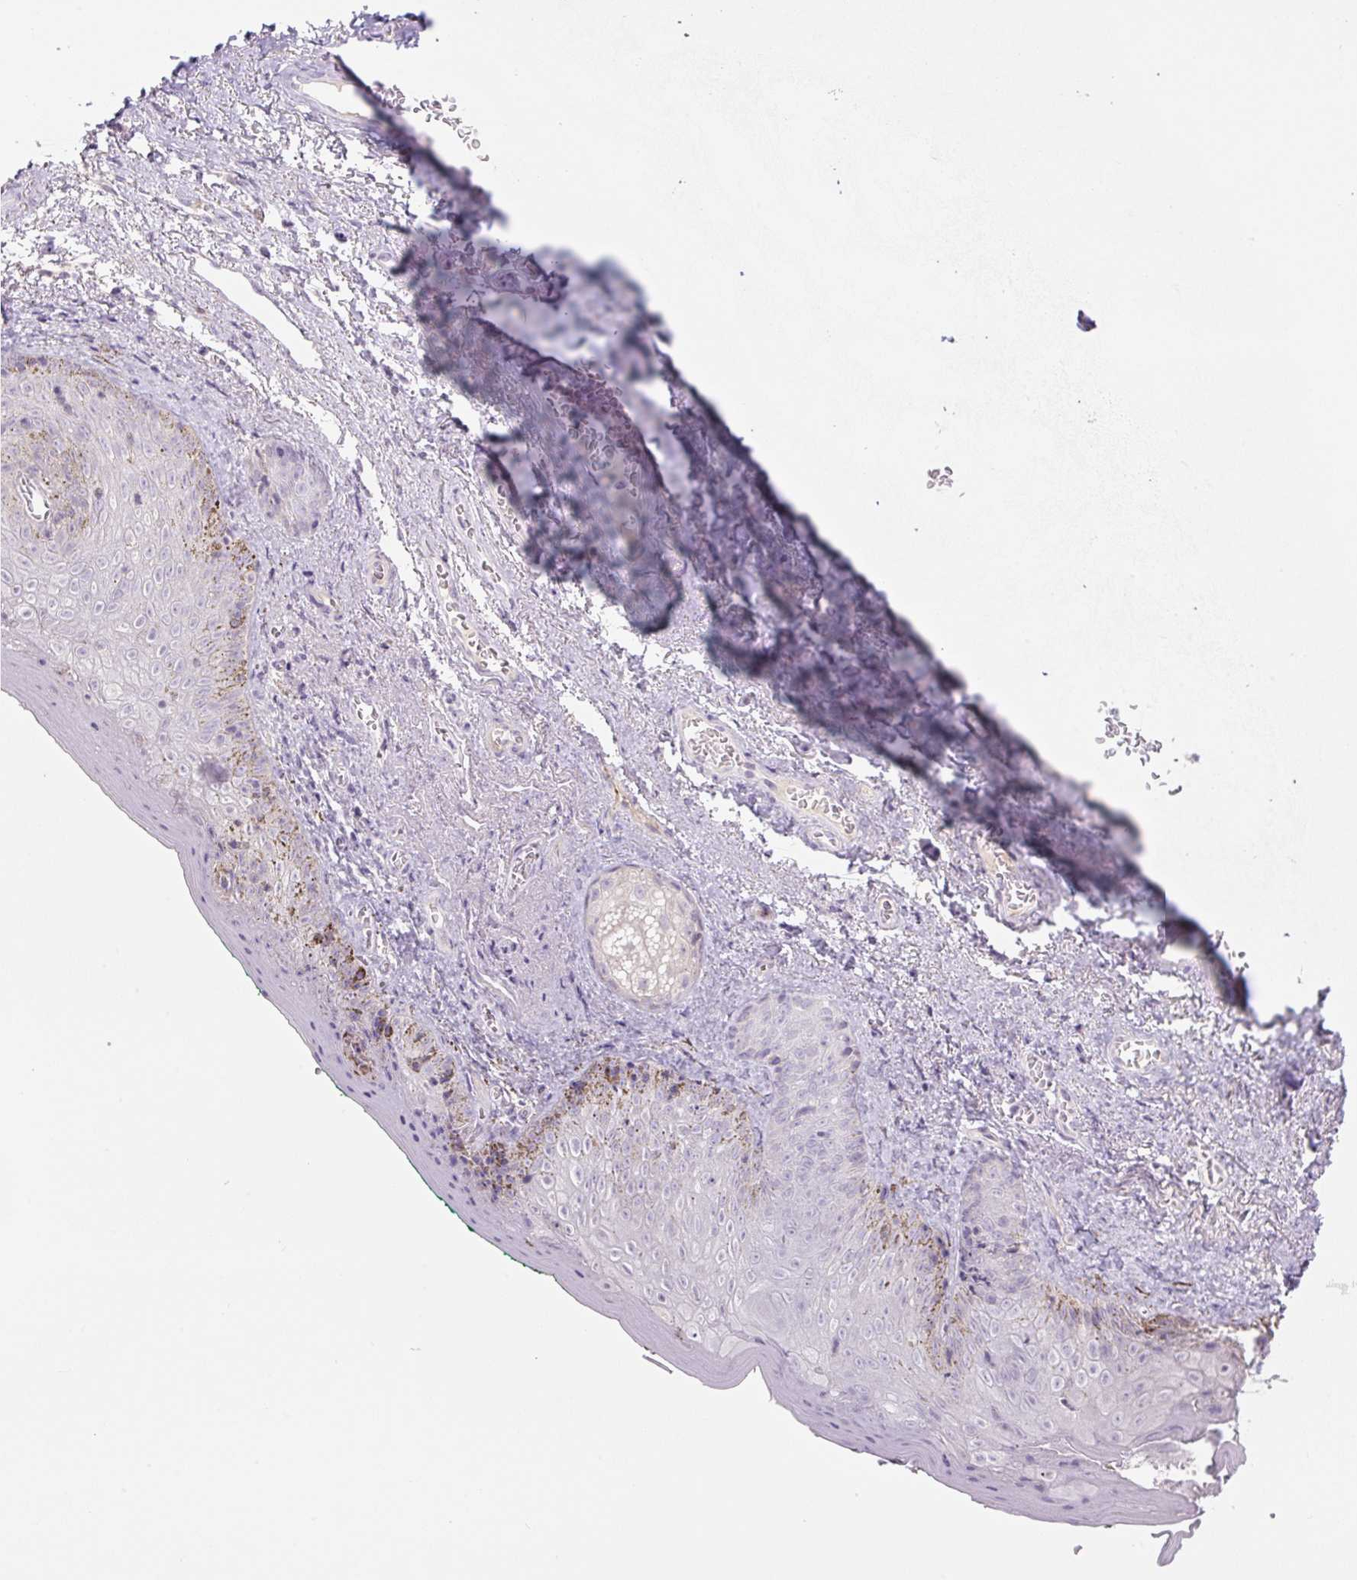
{"staining": {"intensity": "negative", "quantity": "none", "location": "none"}, "tissue": "vagina", "cell_type": "Squamous epithelial cells", "image_type": "normal", "snomed": [{"axis": "morphology", "description": "Normal tissue, NOS"}, {"axis": "topography", "description": "Vulva"}, {"axis": "topography", "description": "Vagina"}, {"axis": "topography", "description": "Peripheral nerve tissue"}], "caption": "A high-resolution histopathology image shows immunohistochemistry staining of benign vagina, which demonstrates no significant positivity in squamous epithelial cells. The staining was performed using DAB to visualize the protein expression in brown, while the nuclei were stained in blue with hematoxylin (Magnification: 20x).", "gene": "TMEM100", "patient": {"sex": "female", "age": 66}}